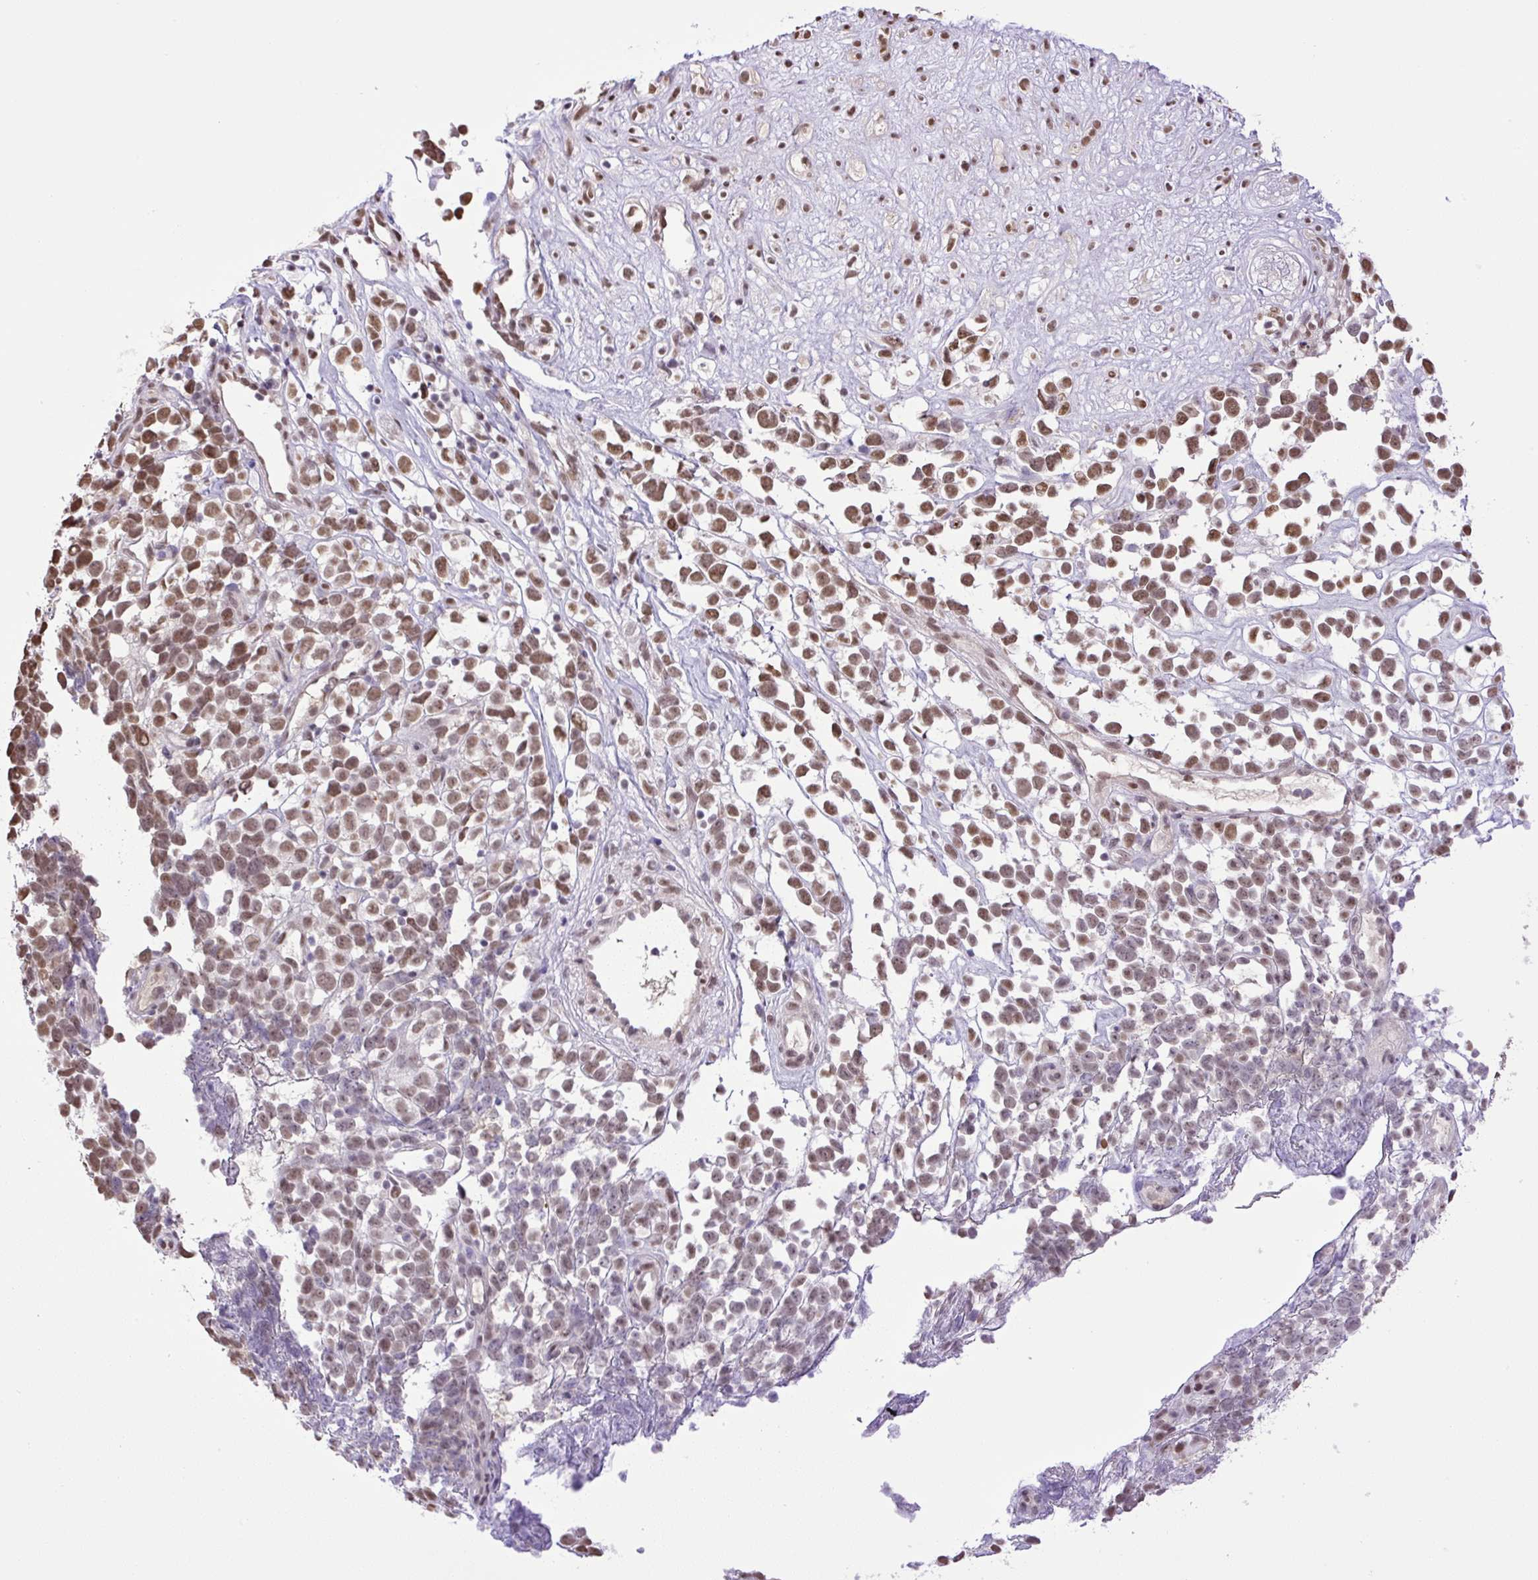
{"staining": {"intensity": "moderate", "quantity": ">75%", "location": "nuclear"}, "tissue": "melanoma", "cell_type": "Tumor cells", "image_type": "cancer", "snomed": [{"axis": "morphology", "description": "Malignant melanoma, NOS"}, {"axis": "topography", "description": "Nose, NOS"}], "caption": "Malignant melanoma tissue reveals moderate nuclear expression in approximately >75% of tumor cells", "gene": "SGTA", "patient": {"sex": "female", "age": 48}}